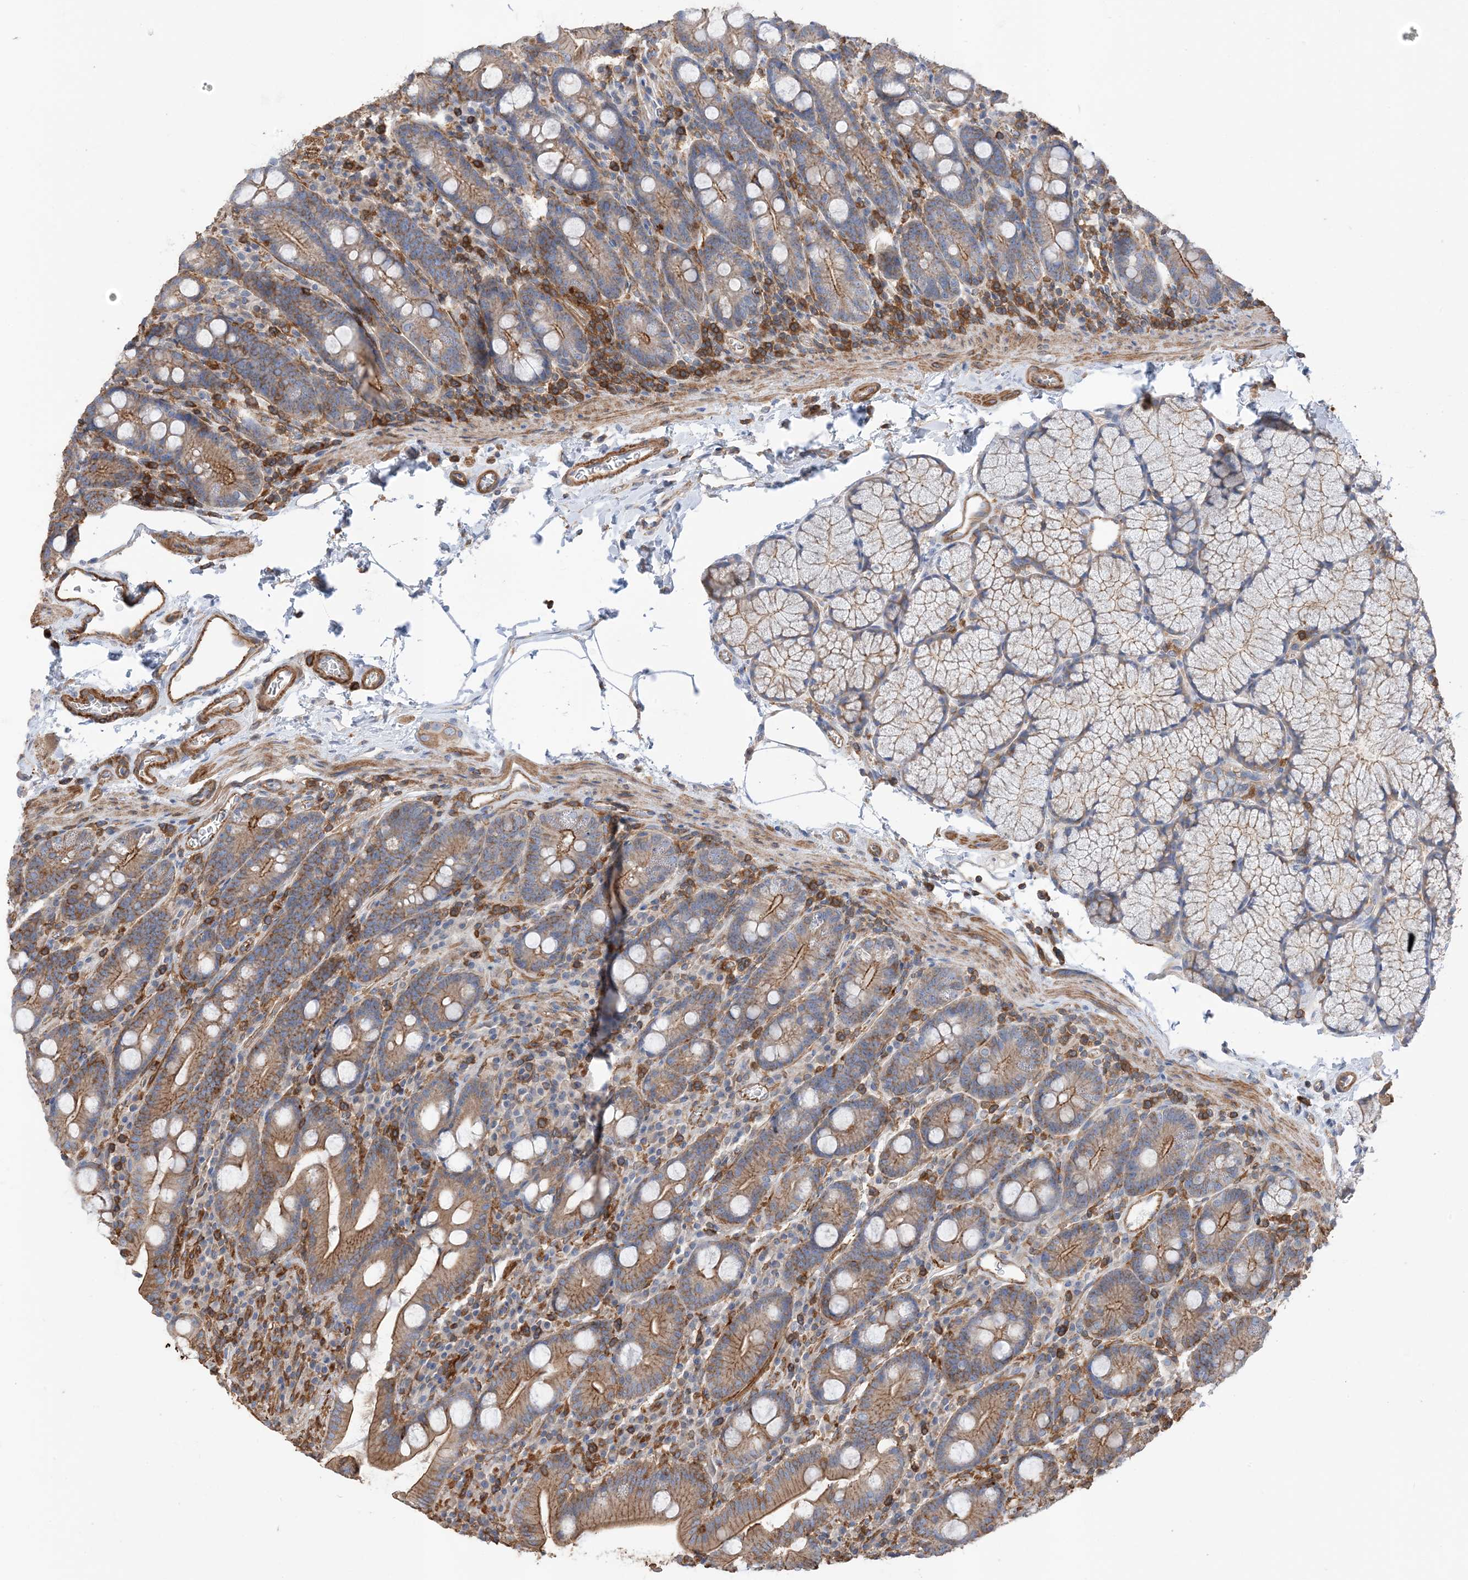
{"staining": {"intensity": "moderate", "quantity": "25%-75%", "location": "cytoplasmic/membranous"}, "tissue": "duodenum", "cell_type": "Glandular cells", "image_type": "normal", "snomed": [{"axis": "morphology", "description": "Normal tissue, NOS"}, {"axis": "topography", "description": "Duodenum"}], "caption": "Immunohistochemistry (IHC) image of unremarkable duodenum stained for a protein (brown), which reveals medium levels of moderate cytoplasmic/membranous expression in about 25%-75% of glandular cells.", "gene": "PARVG", "patient": {"sex": "male", "age": 35}}